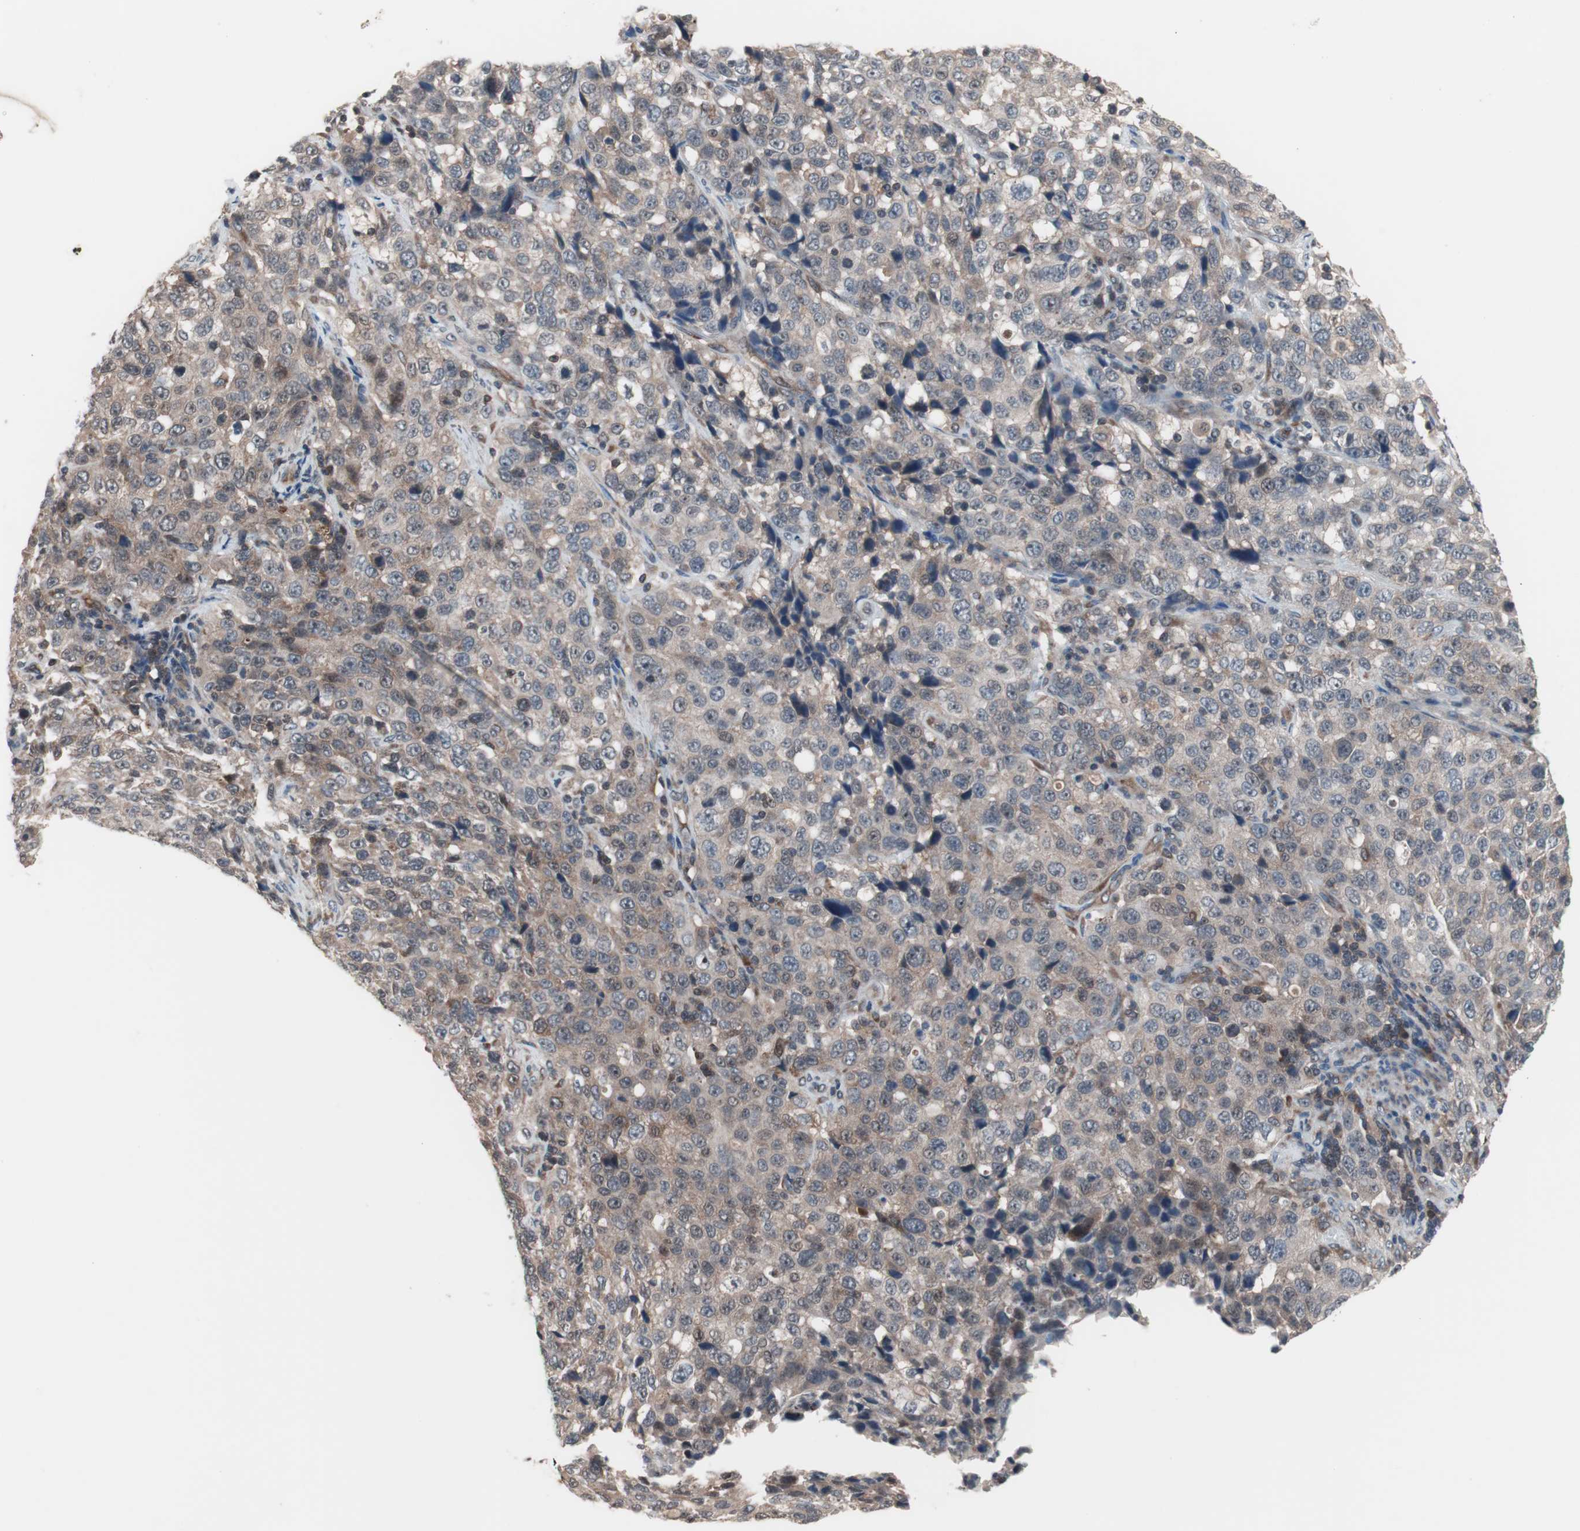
{"staining": {"intensity": "weak", "quantity": "25%-75%", "location": "cytoplasmic/membranous,nuclear"}, "tissue": "stomach cancer", "cell_type": "Tumor cells", "image_type": "cancer", "snomed": [{"axis": "morphology", "description": "Normal tissue, NOS"}, {"axis": "morphology", "description": "Adenocarcinoma, NOS"}, {"axis": "topography", "description": "Stomach"}], "caption": "The immunohistochemical stain highlights weak cytoplasmic/membranous and nuclear positivity in tumor cells of stomach cancer (adenocarcinoma) tissue. The staining was performed using DAB to visualize the protein expression in brown, while the nuclei were stained in blue with hematoxylin (Magnification: 20x).", "gene": "IRS1", "patient": {"sex": "male", "age": 48}}